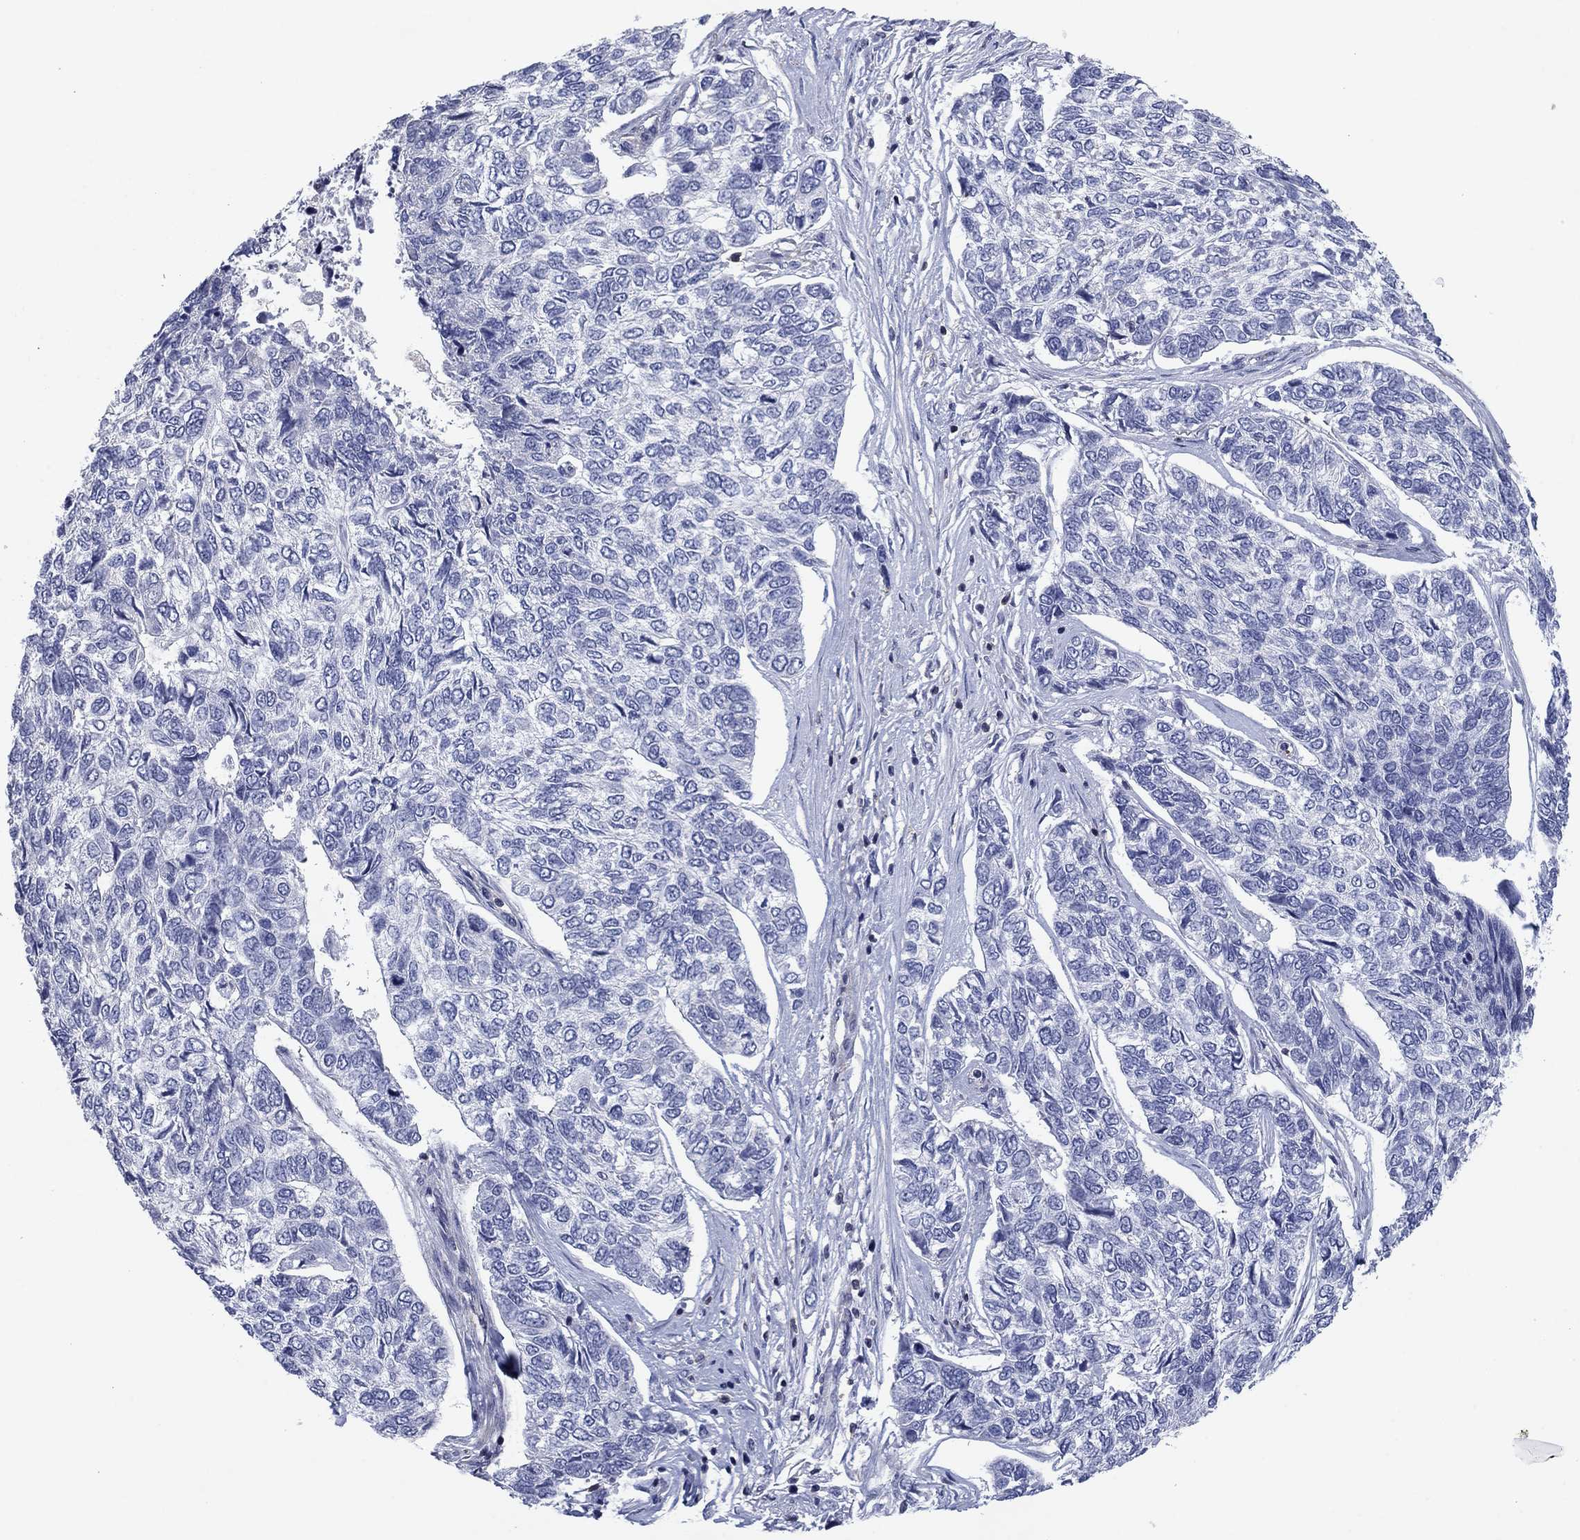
{"staining": {"intensity": "negative", "quantity": "none", "location": "none"}, "tissue": "skin cancer", "cell_type": "Tumor cells", "image_type": "cancer", "snomed": [{"axis": "morphology", "description": "Basal cell carcinoma"}, {"axis": "topography", "description": "Skin"}], "caption": "There is no significant expression in tumor cells of skin cancer (basal cell carcinoma).", "gene": "PSD4", "patient": {"sex": "female", "age": 65}}